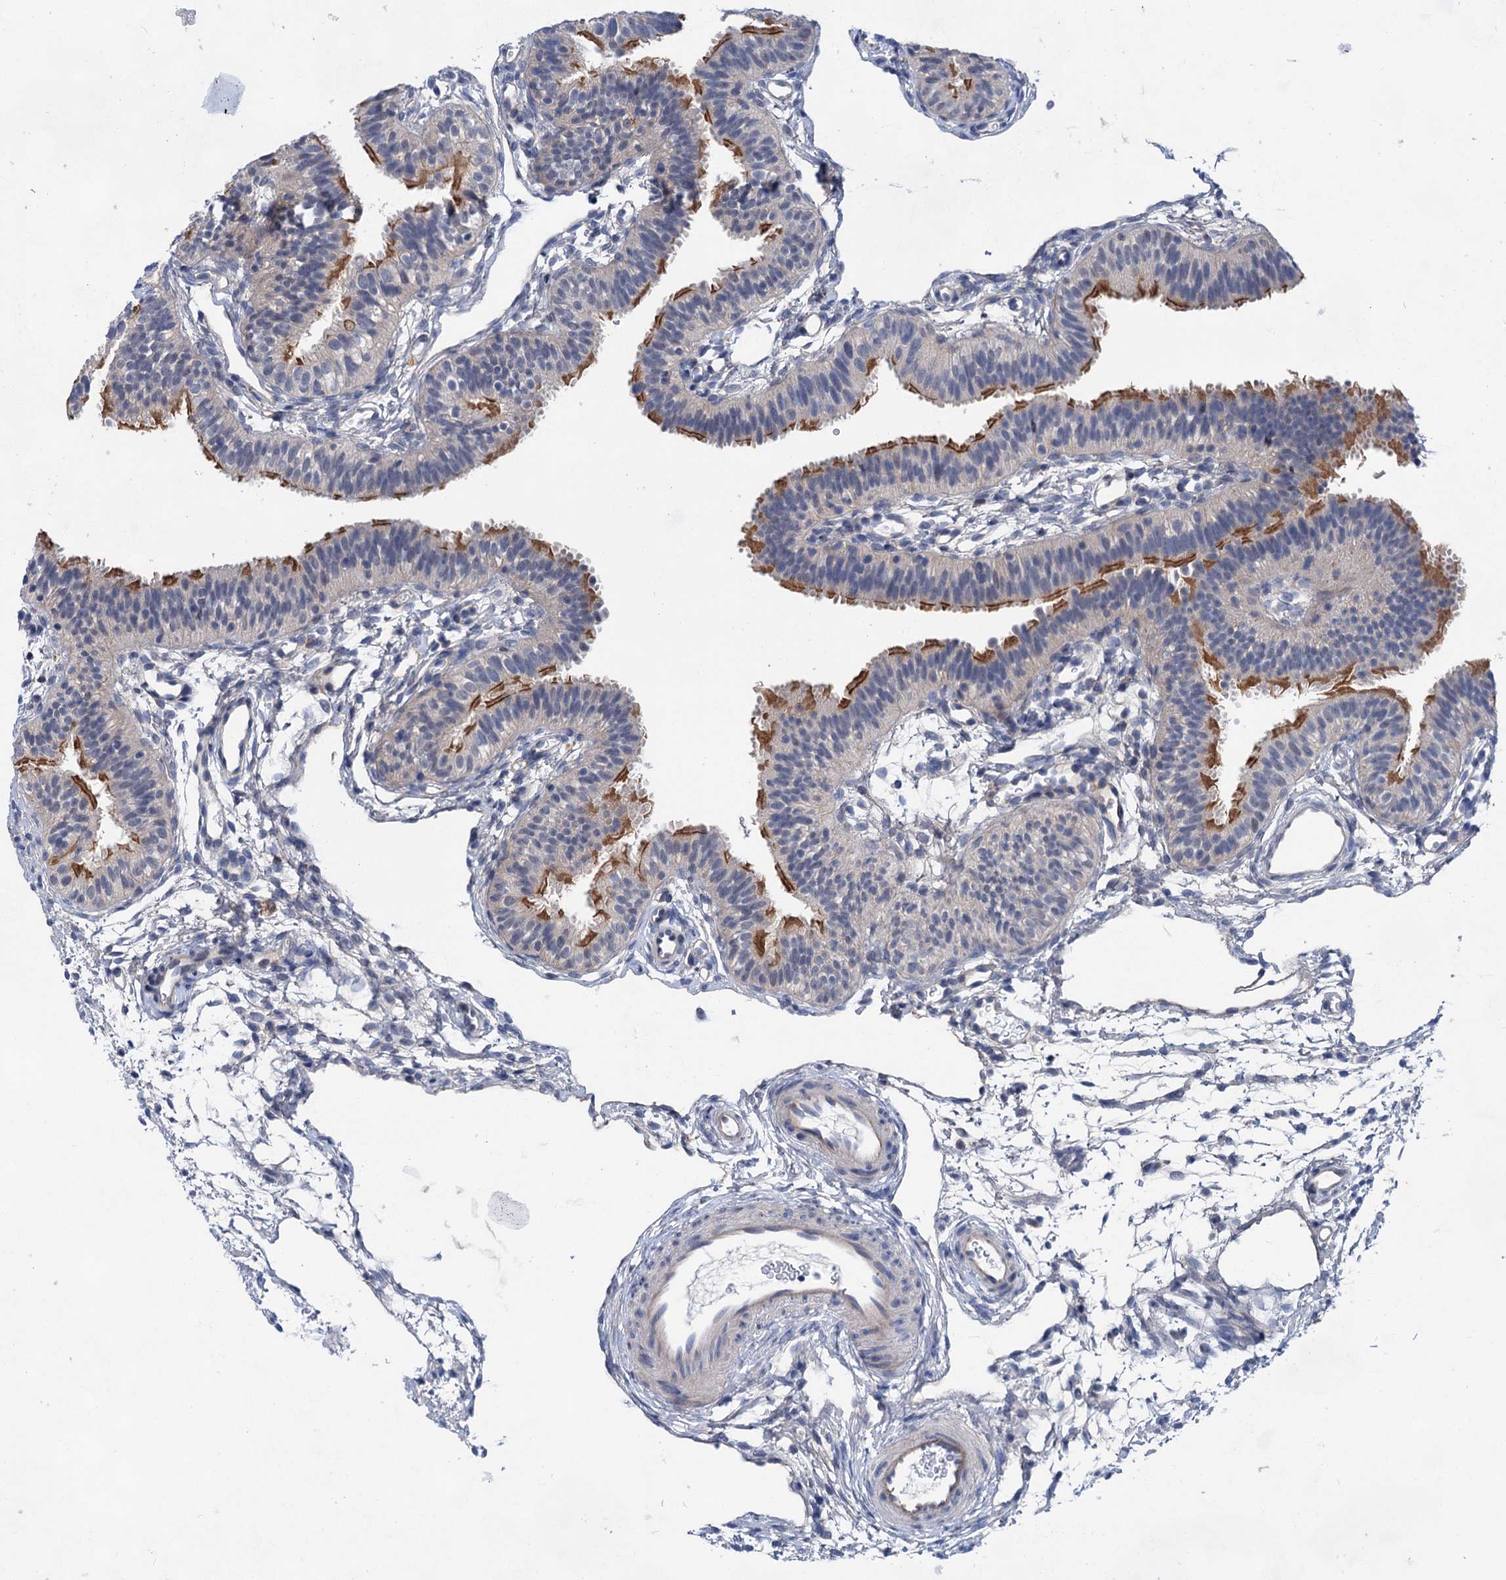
{"staining": {"intensity": "moderate", "quantity": "25%-75%", "location": "cytoplasmic/membranous"}, "tissue": "fallopian tube", "cell_type": "Glandular cells", "image_type": "normal", "snomed": [{"axis": "morphology", "description": "Normal tissue, NOS"}, {"axis": "topography", "description": "Fallopian tube"}], "caption": "A micrograph of human fallopian tube stained for a protein exhibits moderate cytoplasmic/membranous brown staining in glandular cells.", "gene": "MORN3", "patient": {"sex": "female", "age": 35}}